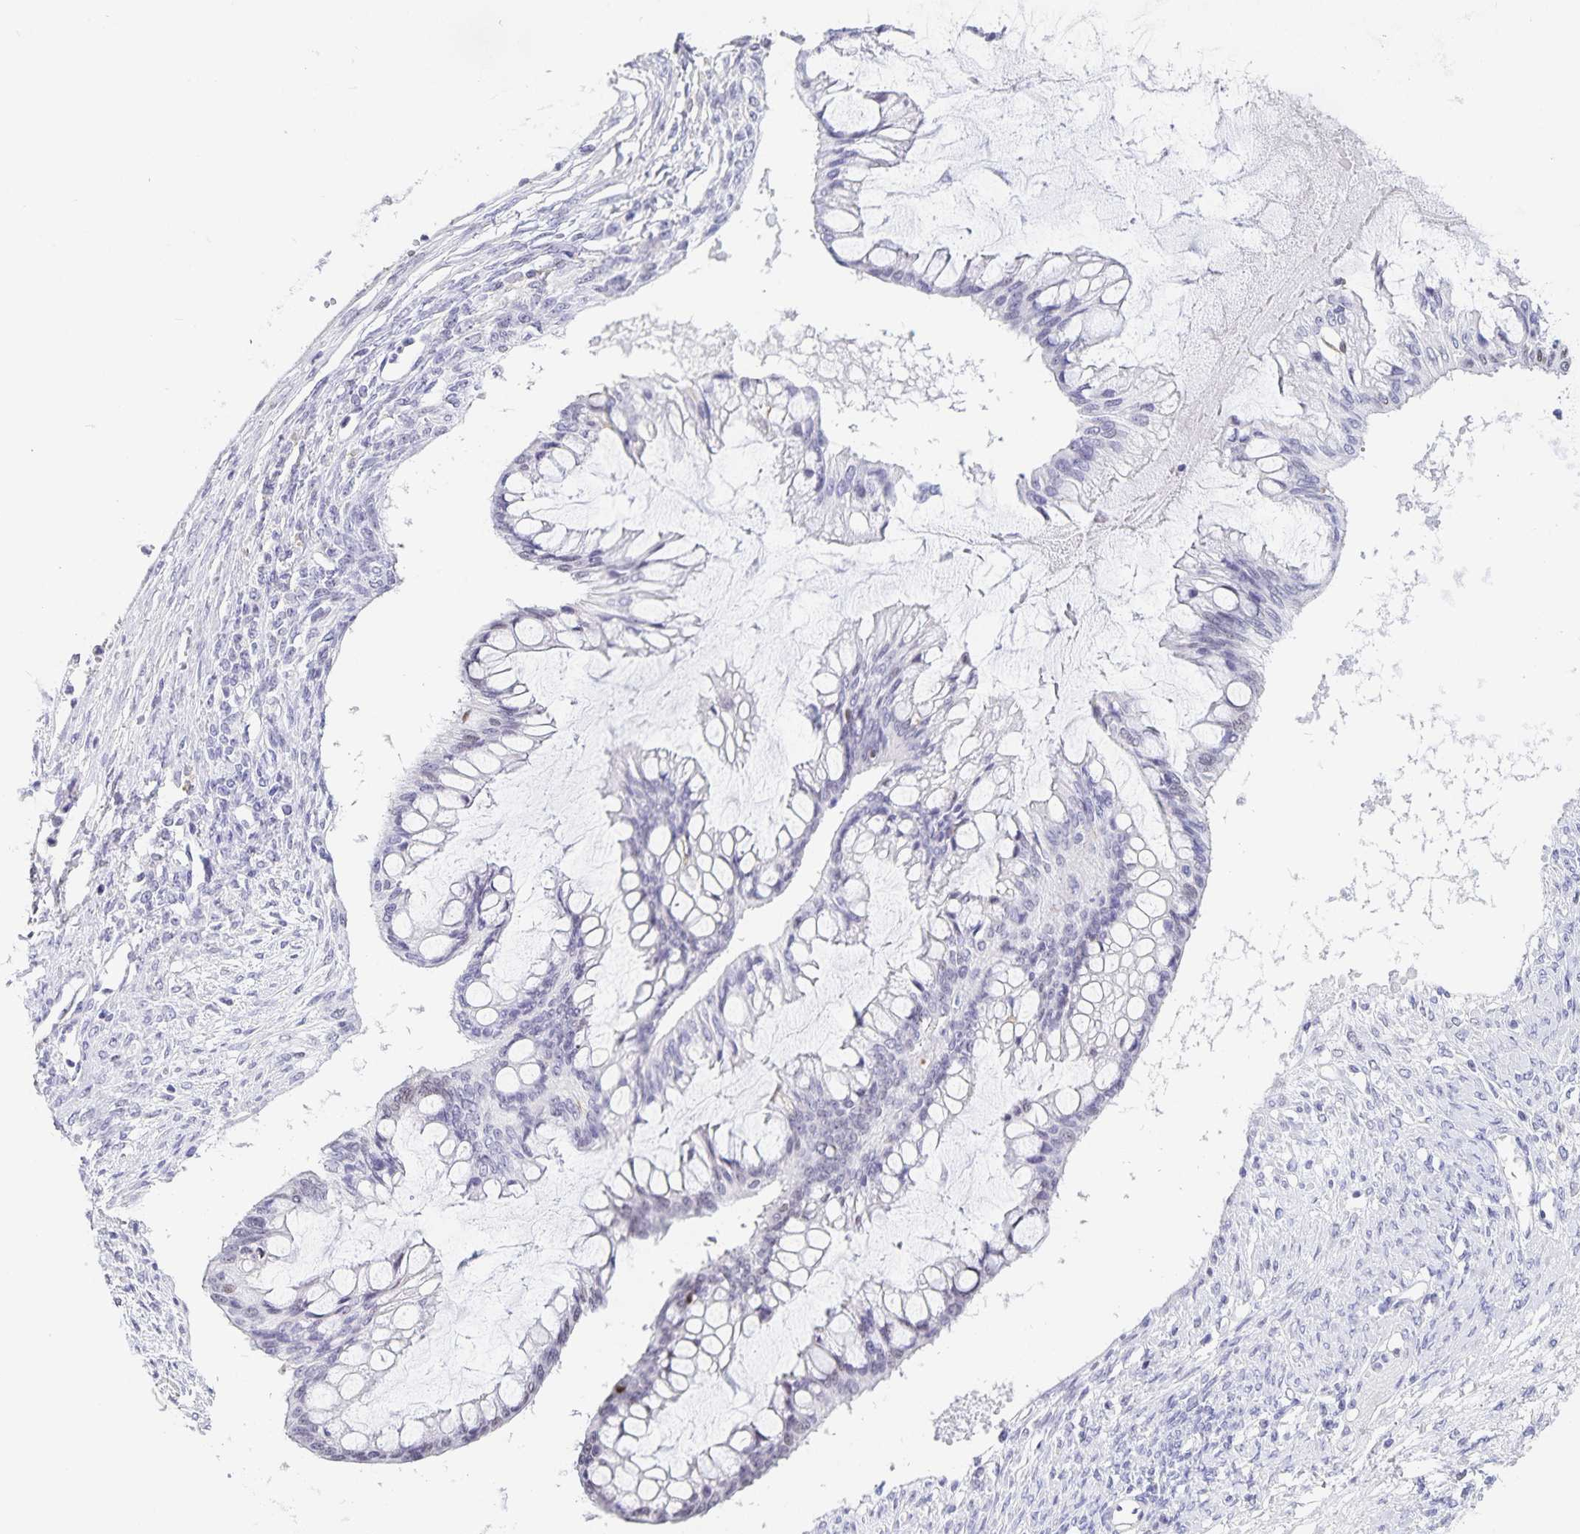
{"staining": {"intensity": "weak", "quantity": "<25%", "location": "nuclear"}, "tissue": "ovarian cancer", "cell_type": "Tumor cells", "image_type": "cancer", "snomed": [{"axis": "morphology", "description": "Cystadenocarcinoma, mucinous, NOS"}, {"axis": "topography", "description": "Ovary"}], "caption": "An image of mucinous cystadenocarcinoma (ovarian) stained for a protein displays no brown staining in tumor cells.", "gene": "HMGB3", "patient": {"sex": "female", "age": 73}}